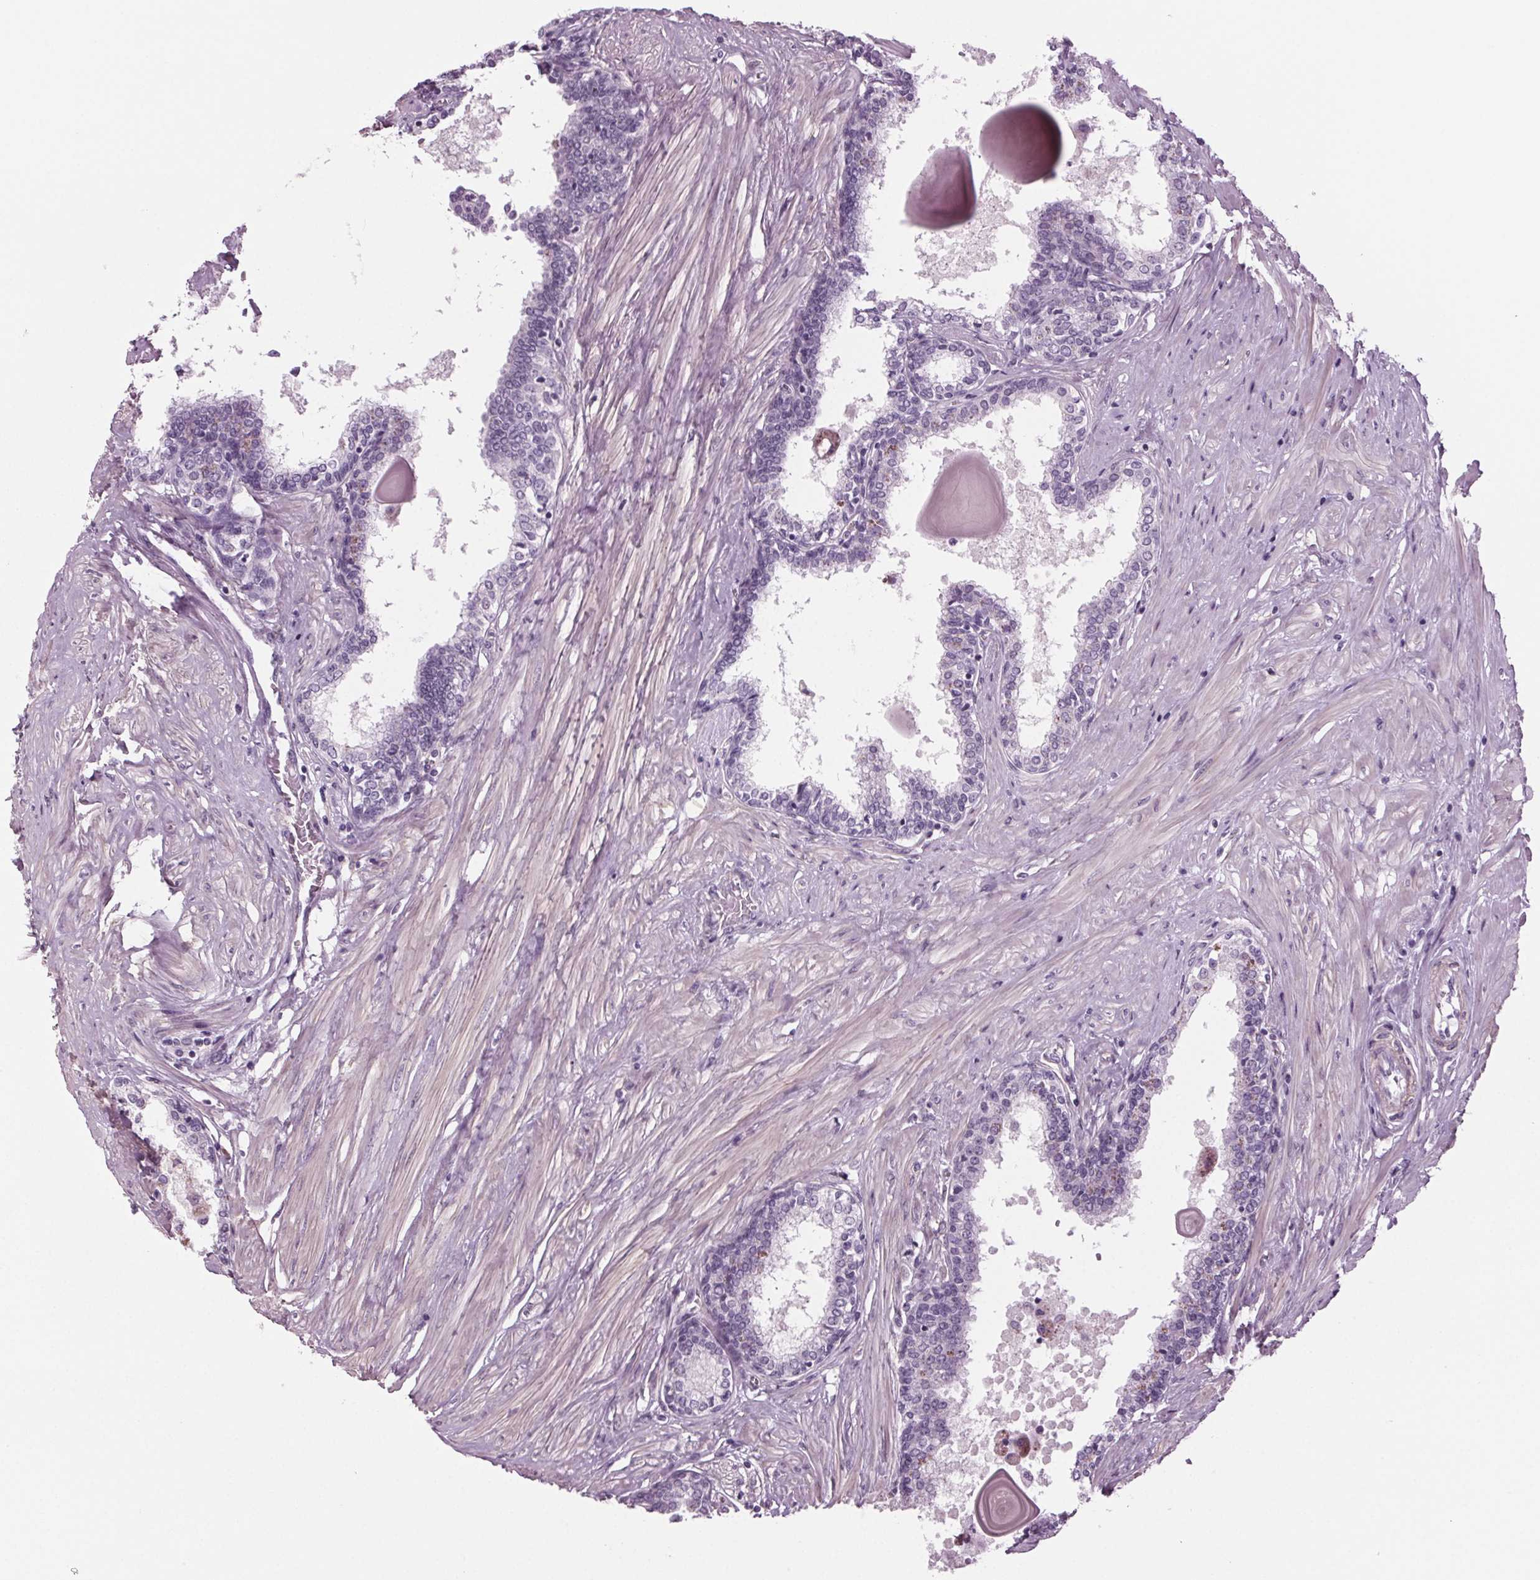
{"staining": {"intensity": "negative", "quantity": "none", "location": "none"}, "tissue": "prostate", "cell_type": "Glandular cells", "image_type": "normal", "snomed": [{"axis": "morphology", "description": "Normal tissue, NOS"}, {"axis": "topography", "description": "Prostate"}], "caption": "Immunohistochemistry (IHC) image of normal prostate: prostate stained with DAB displays no significant protein positivity in glandular cells.", "gene": "BHLHE22", "patient": {"sex": "male", "age": 55}}